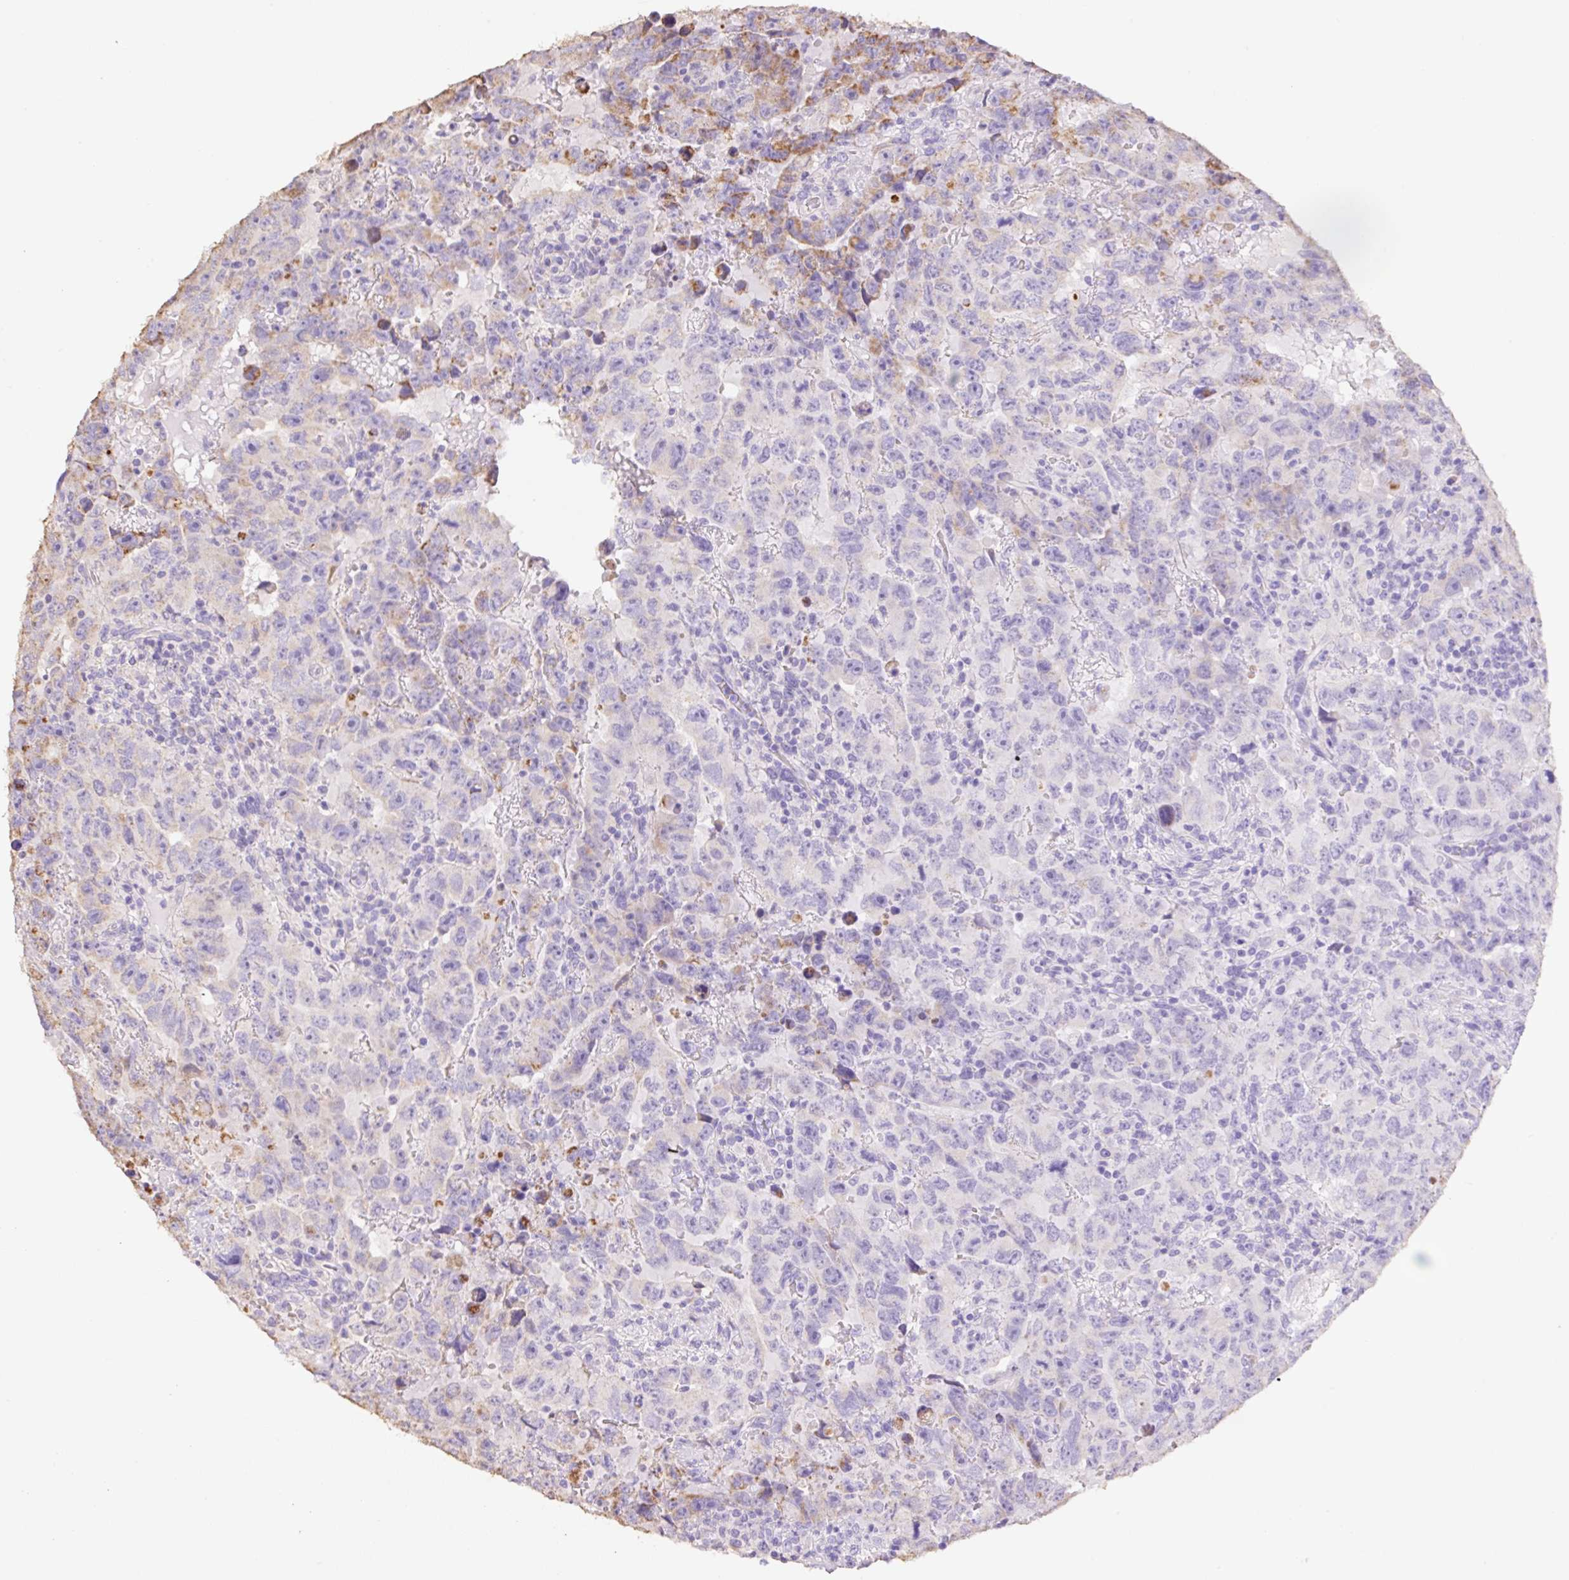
{"staining": {"intensity": "negative", "quantity": "none", "location": "none"}, "tissue": "testis cancer", "cell_type": "Tumor cells", "image_type": "cancer", "snomed": [{"axis": "morphology", "description": "Carcinoma, Embryonal, NOS"}, {"axis": "topography", "description": "Testis"}], "caption": "High magnification brightfield microscopy of testis embryonal carcinoma stained with DAB (3,3'-diaminobenzidine) (brown) and counterstained with hematoxylin (blue): tumor cells show no significant positivity.", "gene": "COPZ2", "patient": {"sex": "male", "age": 24}}